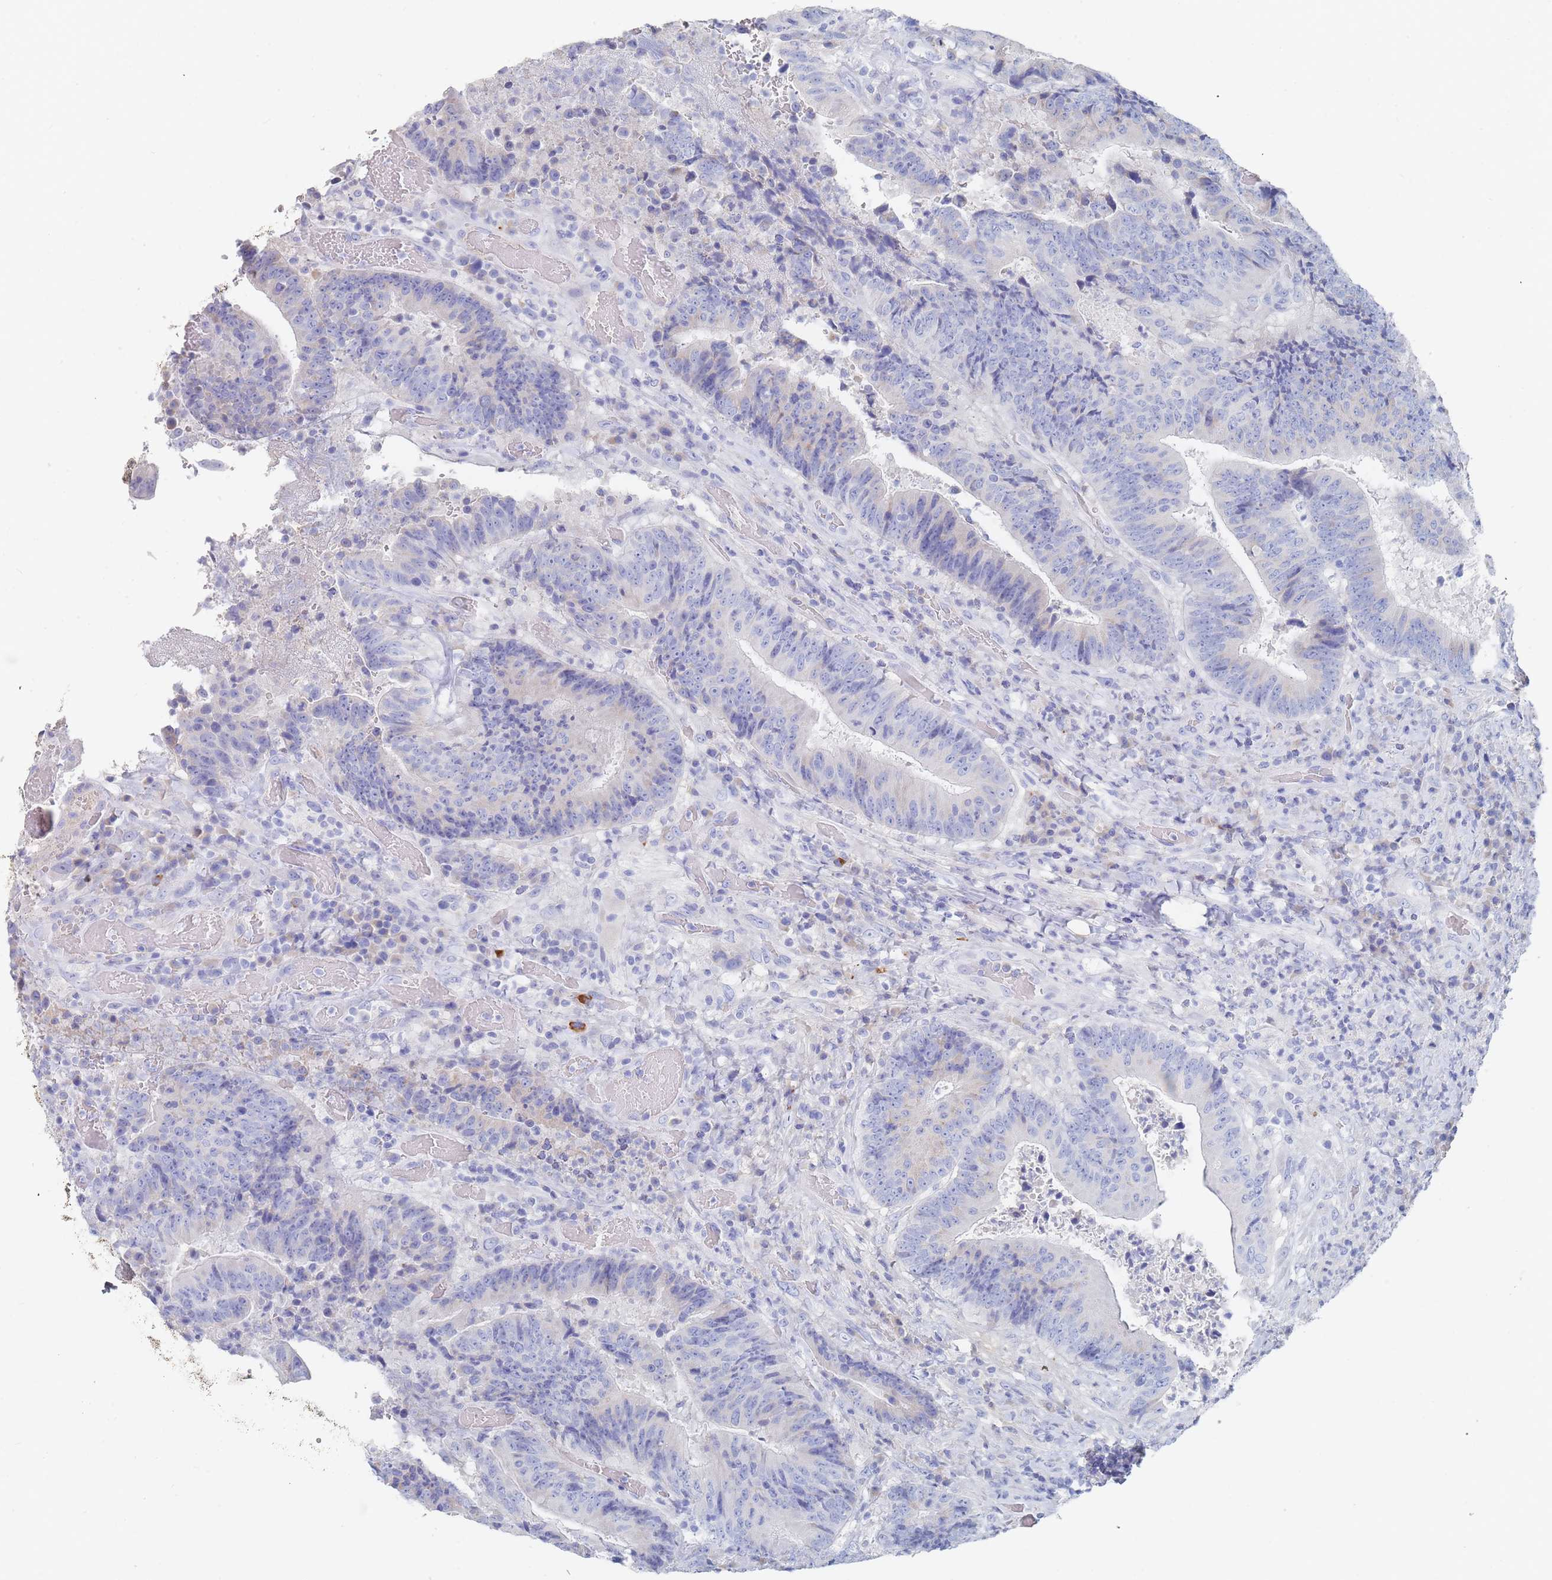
{"staining": {"intensity": "negative", "quantity": "none", "location": "none"}, "tissue": "colorectal cancer", "cell_type": "Tumor cells", "image_type": "cancer", "snomed": [{"axis": "morphology", "description": "Adenocarcinoma, NOS"}, {"axis": "topography", "description": "Rectum"}], "caption": "Immunohistochemical staining of colorectal adenocarcinoma reveals no significant positivity in tumor cells. The staining is performed using DAB (3,3'-diaminobenzidine) brown chromogen with nuclei counter-stained in using hematoxylin.", "gene": "SLC25A35", "patient": {"sex": "male", "age": 72}}